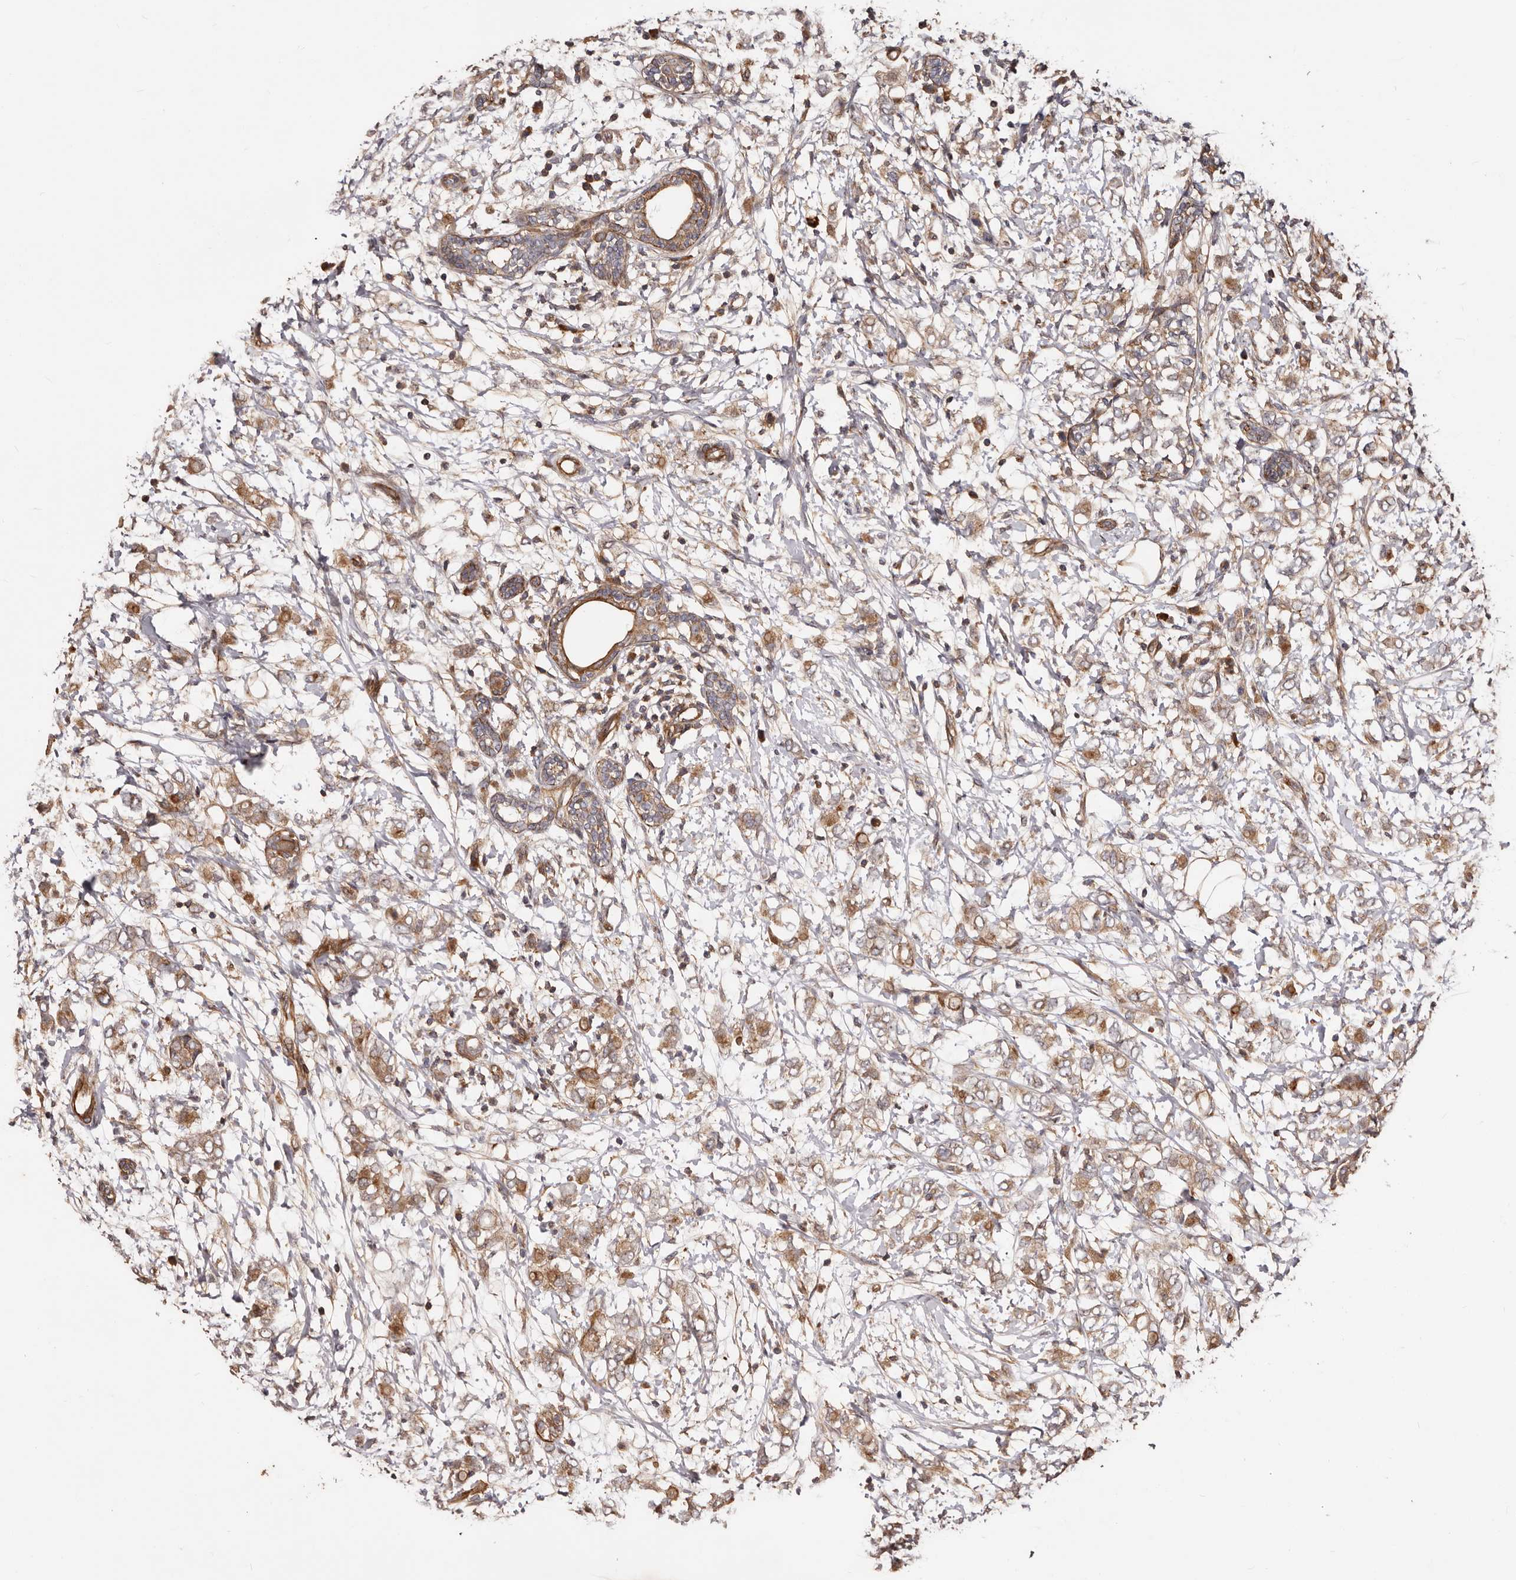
{"staining": {"intensity": "moderate", "quantity": ">75%", "location": "cytoplasmic/membranous"}, "tissue": "breast cancer", "cell_type": "Tumor cells", "image_type": "cancer", "snomed": [{"axis": "morphology", "description": "Normal tissue, NOS"}, {"axis": "morphology", "description": "Lobular carcinoma"}, {"axis": "topography", "description": "Breast"}], "caption": "This histopathology image reveals IHC staining of breast cancer, with medium moderate cytoplasmic/membranous staining in approximately >75% of tumor cells.", "gene": "GTPBP1", "patient": {"sex": "female", "age": 47}}